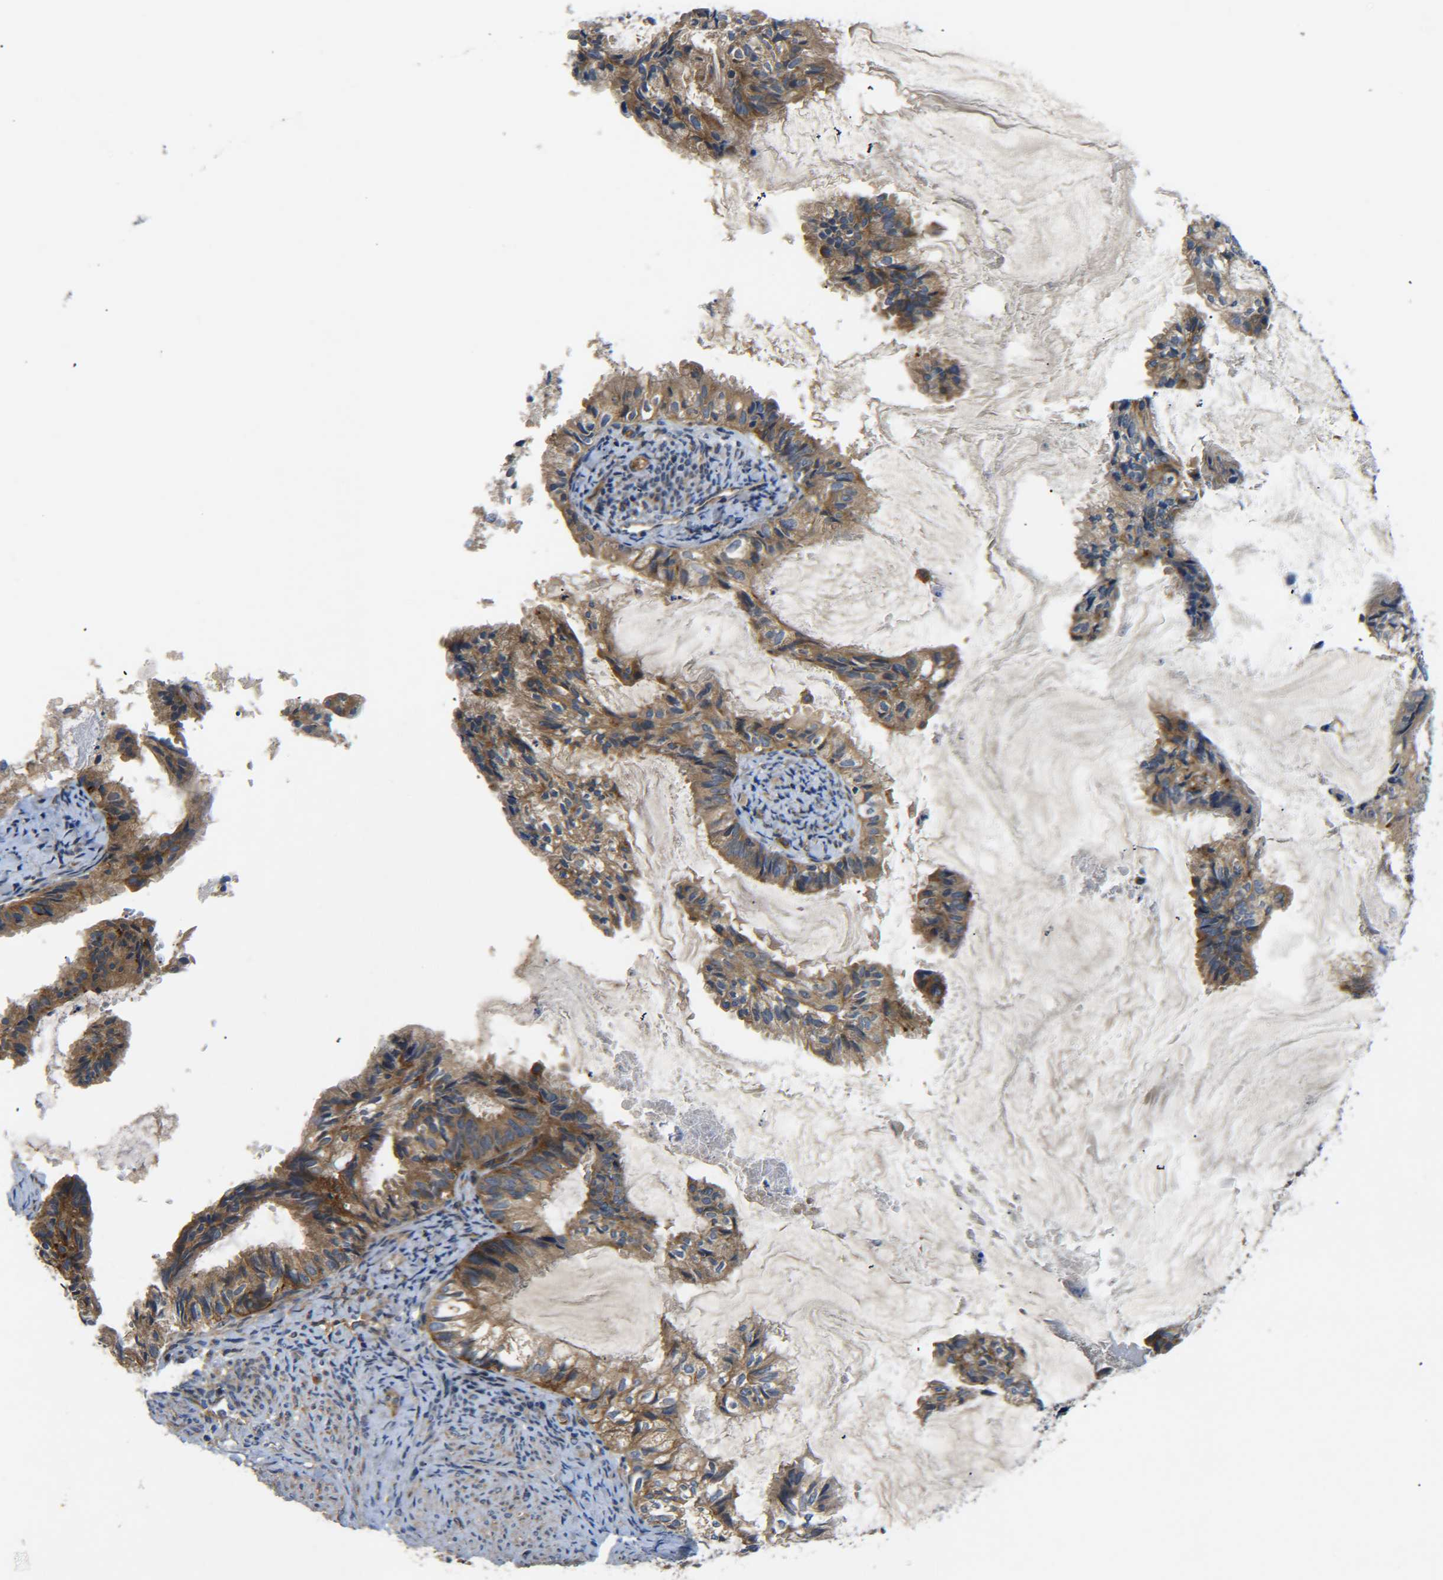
{"staining": {"intensity": "moderate", "quantity": ">75%", "location": "cytoplasmic/membranous"}, "tissue": "cervical cancer", "cell_type": "Tumor cells", "image_type": "cancer", "snomed": [{"axis": "morphology", "description": "Normal tissue, NOS"}, {"axis": "morphology", "description": "Adenocarcinoma, NOS"}, {"axis": "topography", "description": "Cervix"}, {"axis": "topography", "description": "Endometrium"}], "caption": "Protein positivity by immunohistochemistry (IHC) shows moderate cytoplasmic/membranous expression in about >75% of tumor cells in cervical adenocarcinoma.", "gene": "LRCH3", "patient": {"sex": "female", "age": 86}}